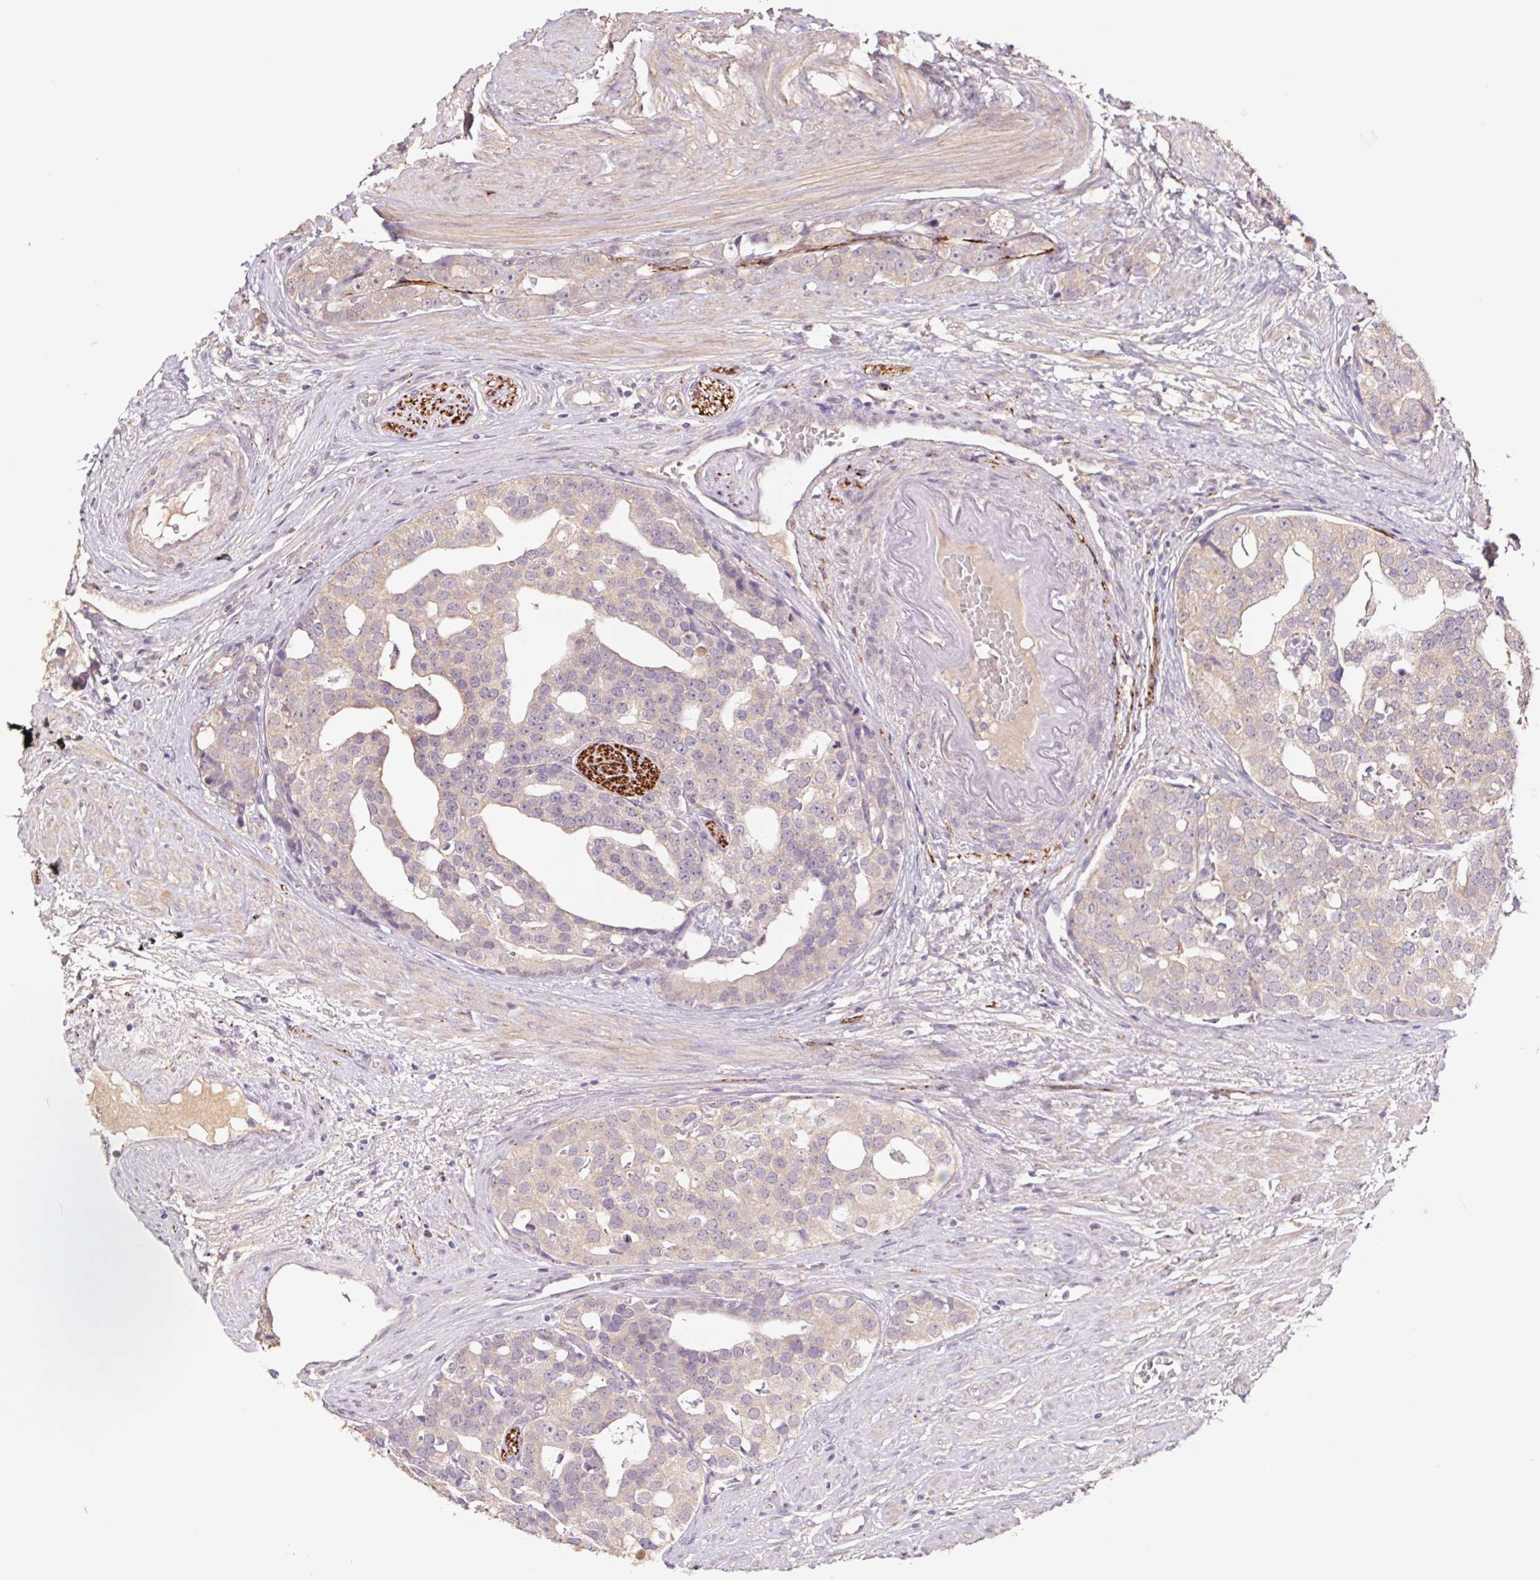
{"staining": {"intensity": "weak", "quantity": ">75%", "location": "cytoplasmic/membranous"}, "tissue": "prostate cancer", "cell_type": "Tumor cells", "image_type": "cancer", "snomed": [{"axis": "morphology", "description": "Adenocarcinoma, High grade"}, {"axis": "topography", "description": "Prostate"}], "caption": "Immunohistochemical staining of human prostate cancer (adenocarcinoma (high-grade)) shows low levels of weak cytoplasmic/membranous protein positivity in approximately >75% of tumor cells.", "gene": "GRM2", "patient": {"sex": "male", "age": 71}}